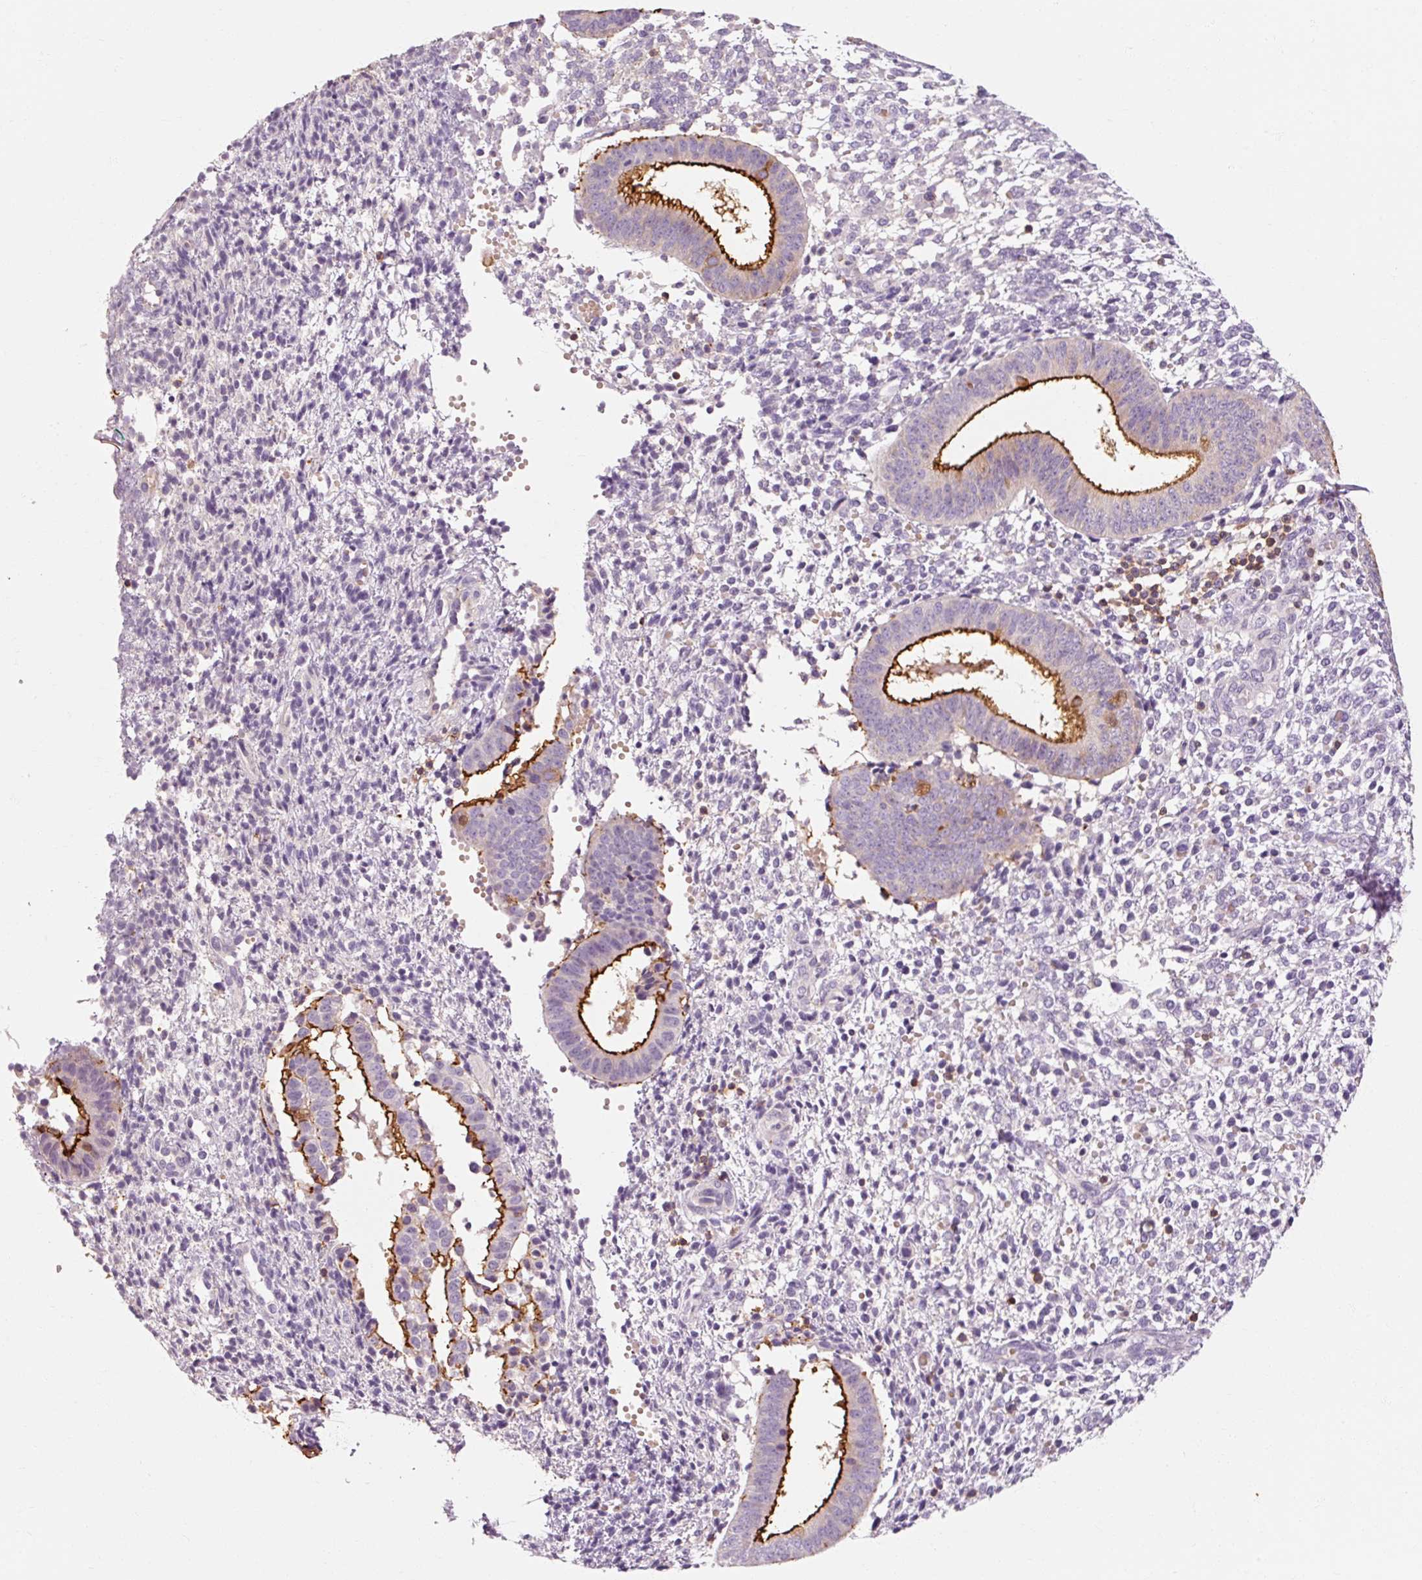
{"staining": {"intensity": "negative", "quantity": "none", "location": "none"}, "tissue": "endometrium", "cell_type": "Cells in endometrial stroma", "image_type": "normal", "snomed": [{"axis": "morphology", "description": "Normal tissue, NOS"}, {"axis": "topography", "description": "Endometrium"}], "caption": "Human endometrium stained for a protein using IHC demonstrates no staining in cells in endometrial stroma.", "gene": "OR8K1", "patient": {"sex": "female", "age": 49}}